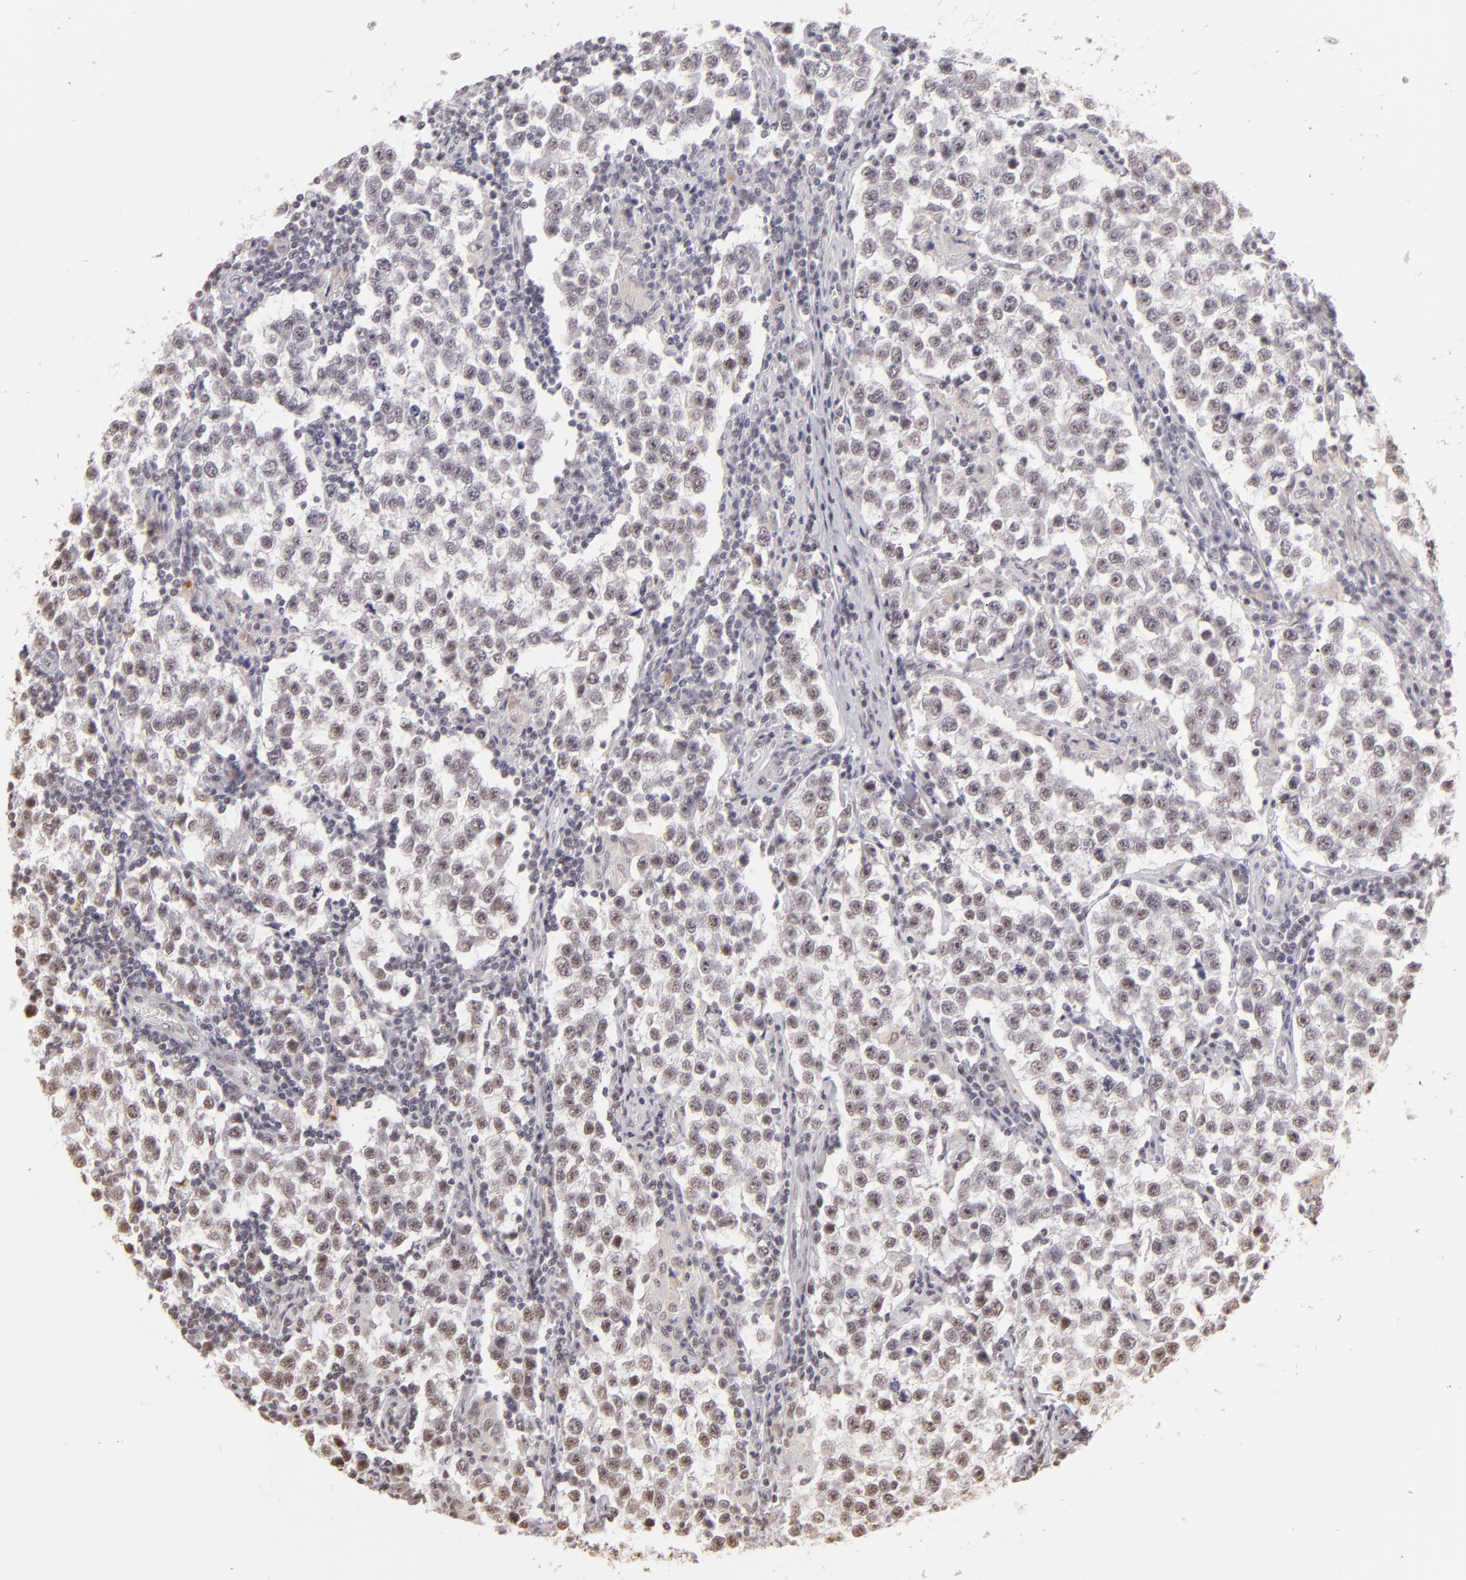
{"staining": {"intensity": "weak", "quantity": "25%-75%", "location": "nuclear"}, "tissue": "testis cancer", "cell_type": "Tumor cells", "image_type": "cancer", "snomed": [{"axis": "morphology", "description": "Seminoma, NOS"}, {"axis": "topography", "description": "Testis"}], "caption": "Immunohistochemical staining of testis seminoma demonstrates low levels of weak nuclear expression in about 25%-75% of tumor cells.", "gene": "INTS6", "patient": {"sex": "male", "age": 36}}